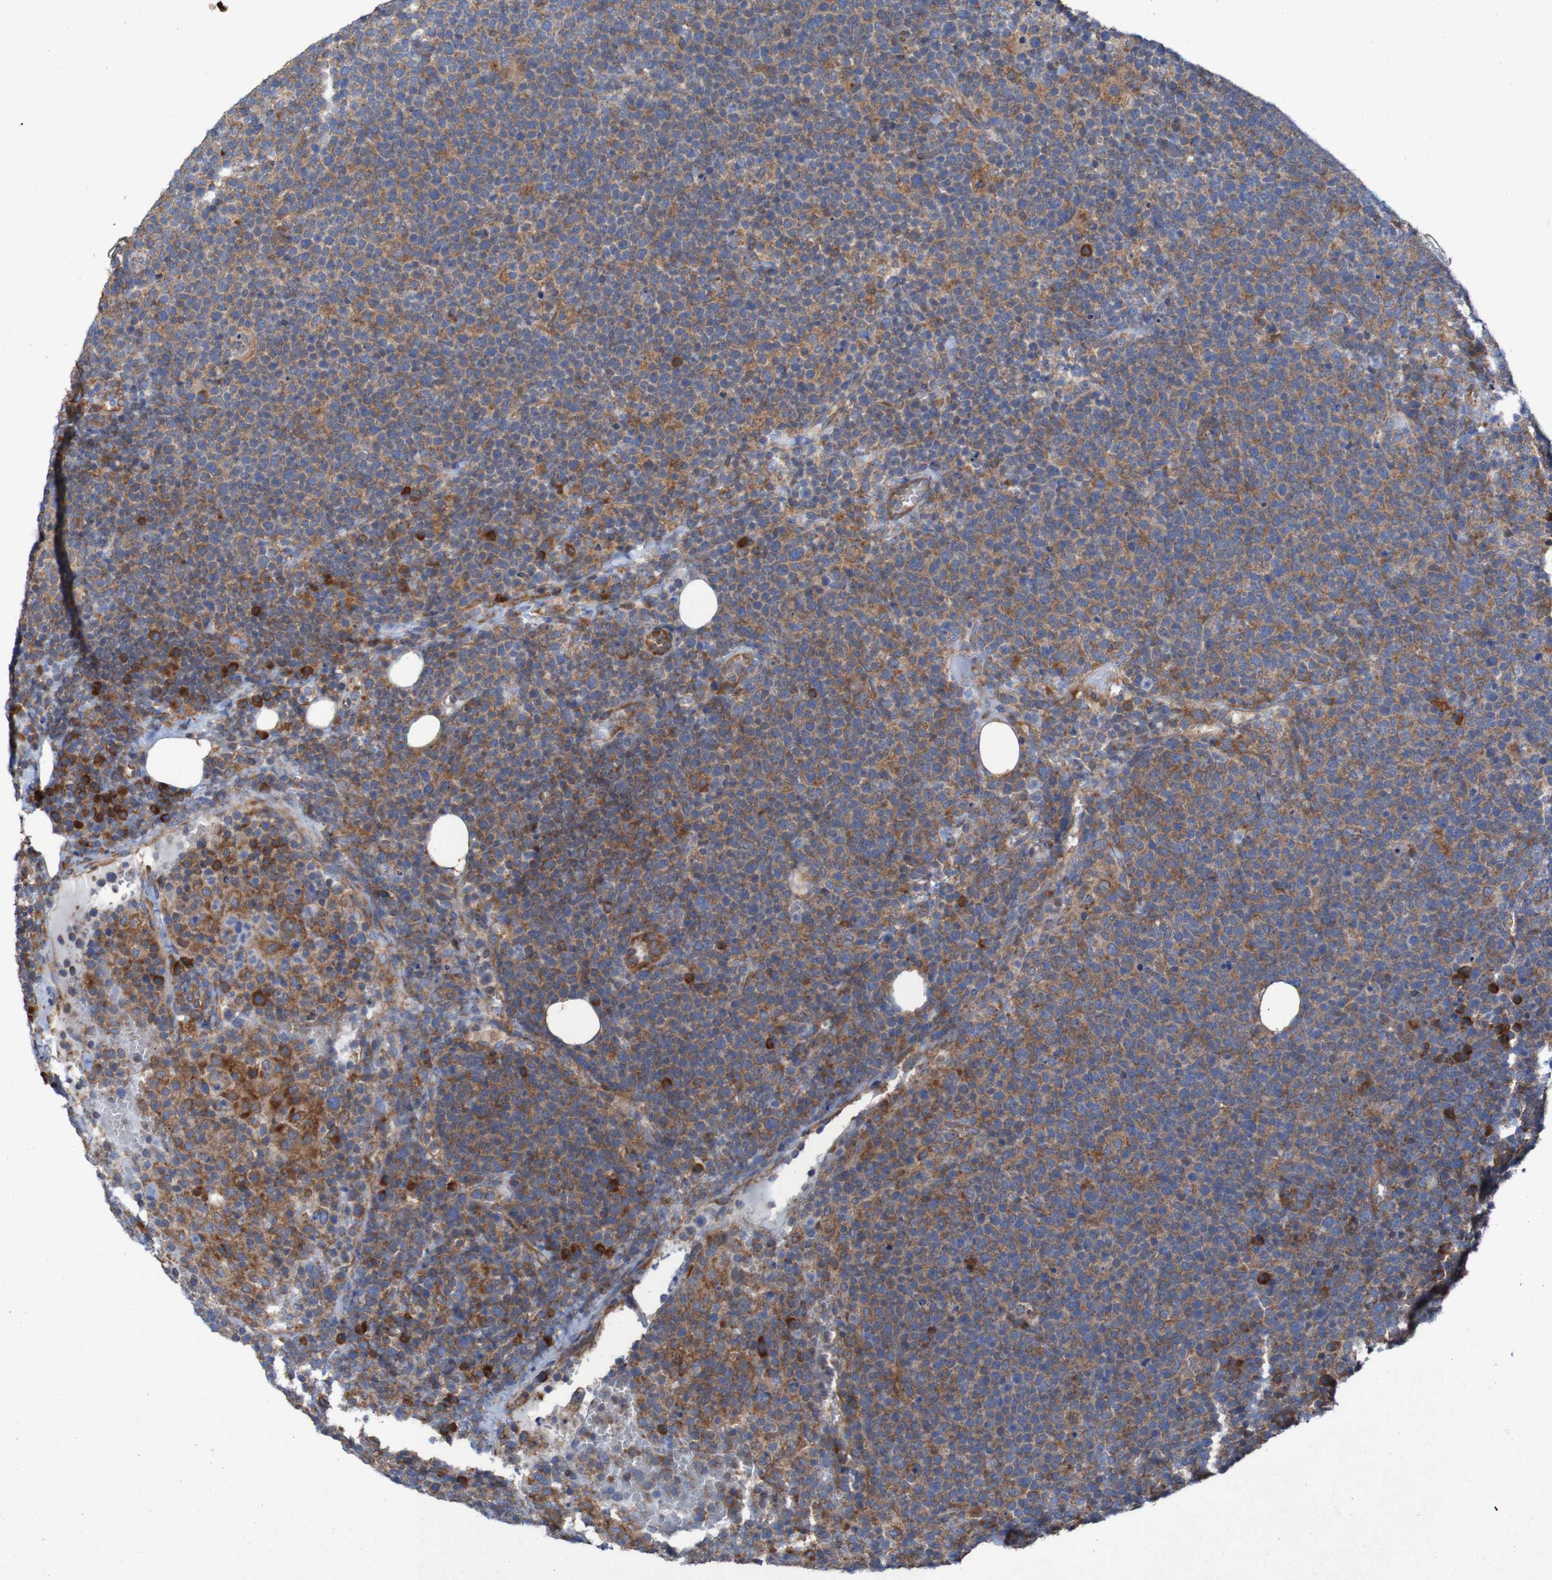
{"staining": {"intensity": "moderate", "quantity": ">75%", "location": "cytoplasmic/membranous"}, "tissue": "lymphoma", "cell_type": "Tumor cells", "image_type": "cancer", "snomed": [{"axis": "morphology", "description": "Malignant lymphoma, non-Hodgkin's type, High grade"}, {"axis": "topography", "description": "Lymph node"}], "caption": "Immunohistochemistry (IHC) (DAB) staining of high-grade malignant lymphoma, non-Hodgkin's type exhibits moderate cytoplasmic/membranous protein positivity in about >75% of tumor cells. (DAB (3,3'-diaminobenzidine) IHC, brown staining for protein, blue staining for nuclei).", "gene": "RPL10", "patient": {"sex": "male", "age": 61}}